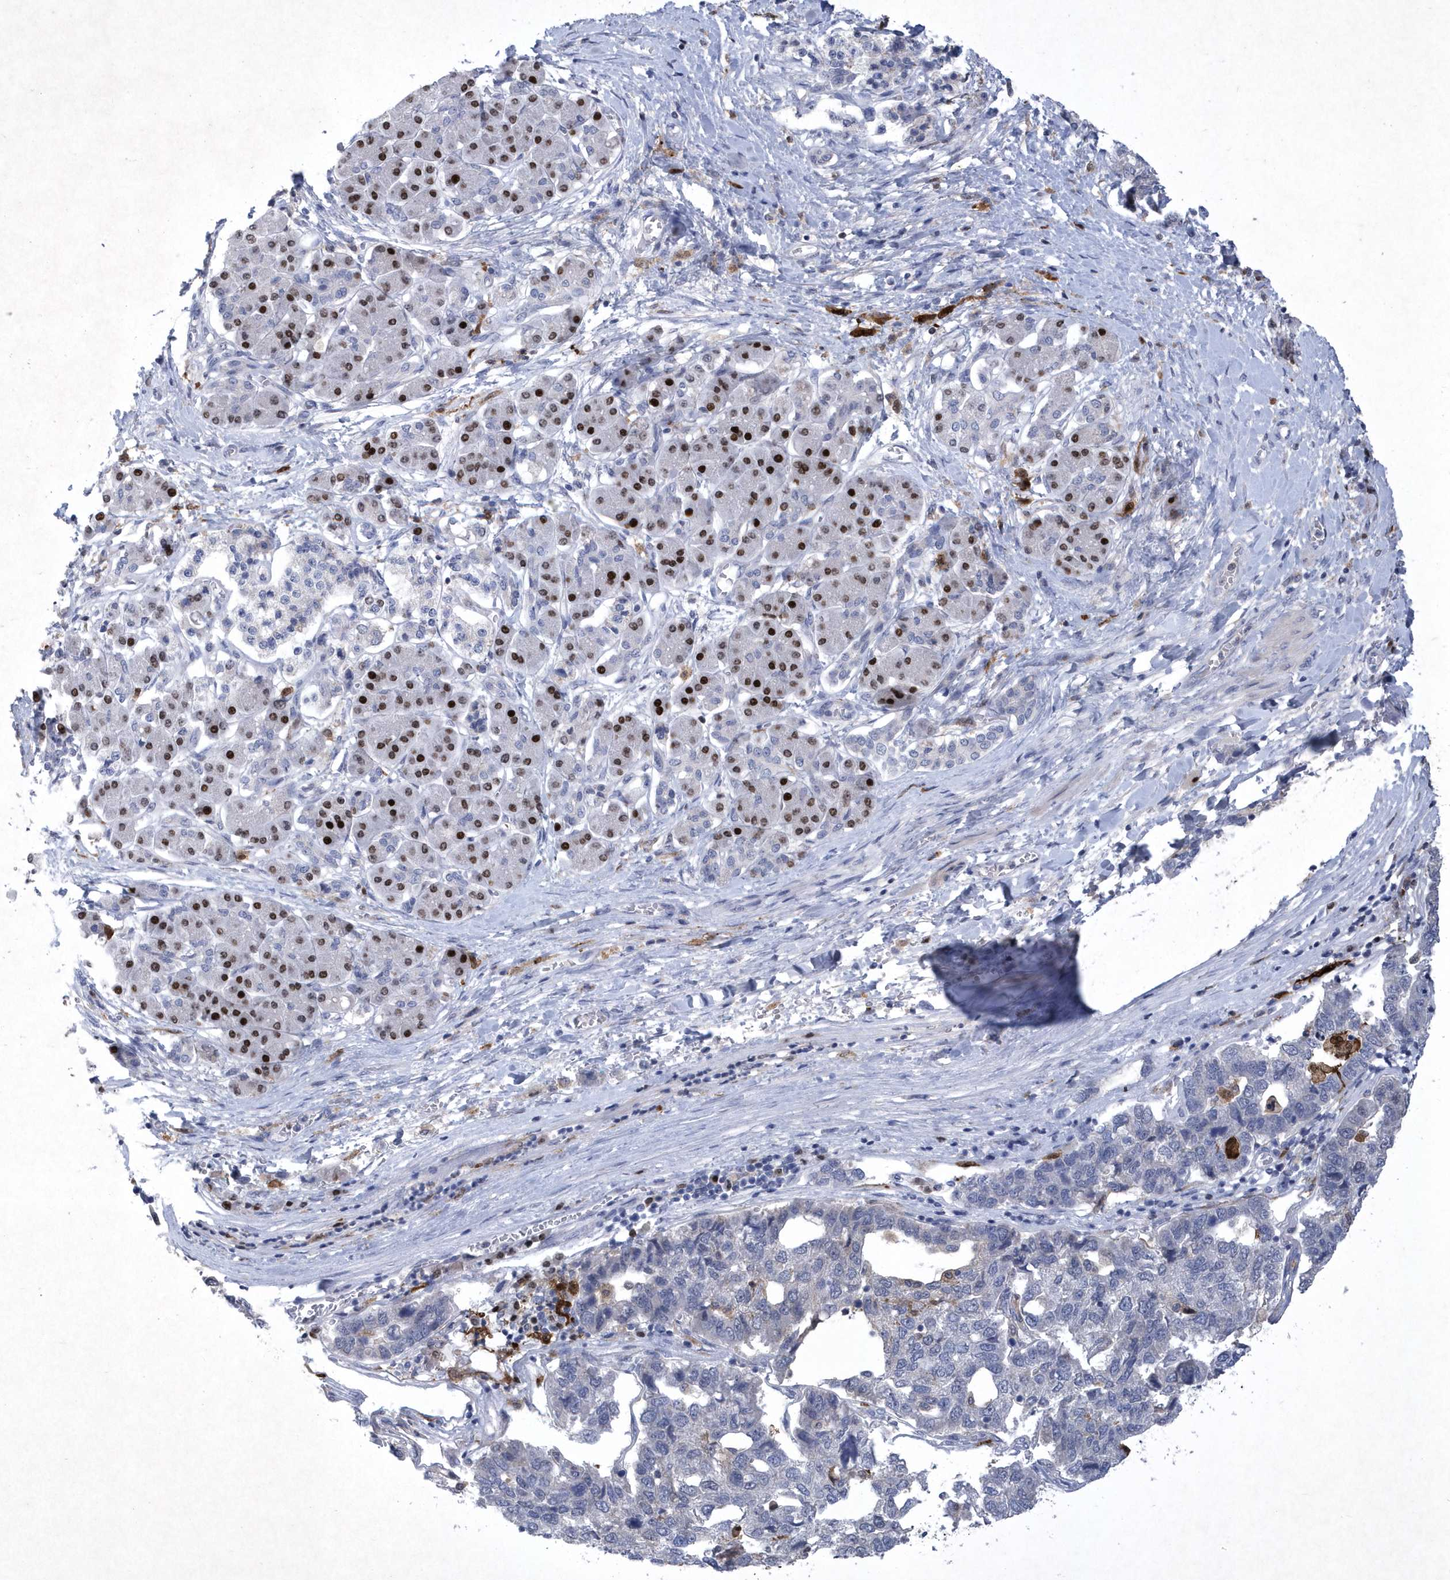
{"staining": {"intensity": "negative", "quantity": "none", "location": "none"}, "tissue": "pancreatic cancer", "cell_type": "Tumor cells", "image_type": "cancer", "snomed": [{"axis": "morphology", "description": "Adenocarcinoma, NOS"}, {"axis": "topography", "description": "Pancreas"}], "caption": "Immunohistochemical staining of human pancreatic adenocarcinoma displays no significant staining in tumor cells.", "gene": "BHLHA15", "patient": {"sex": "female", "age": 61}}